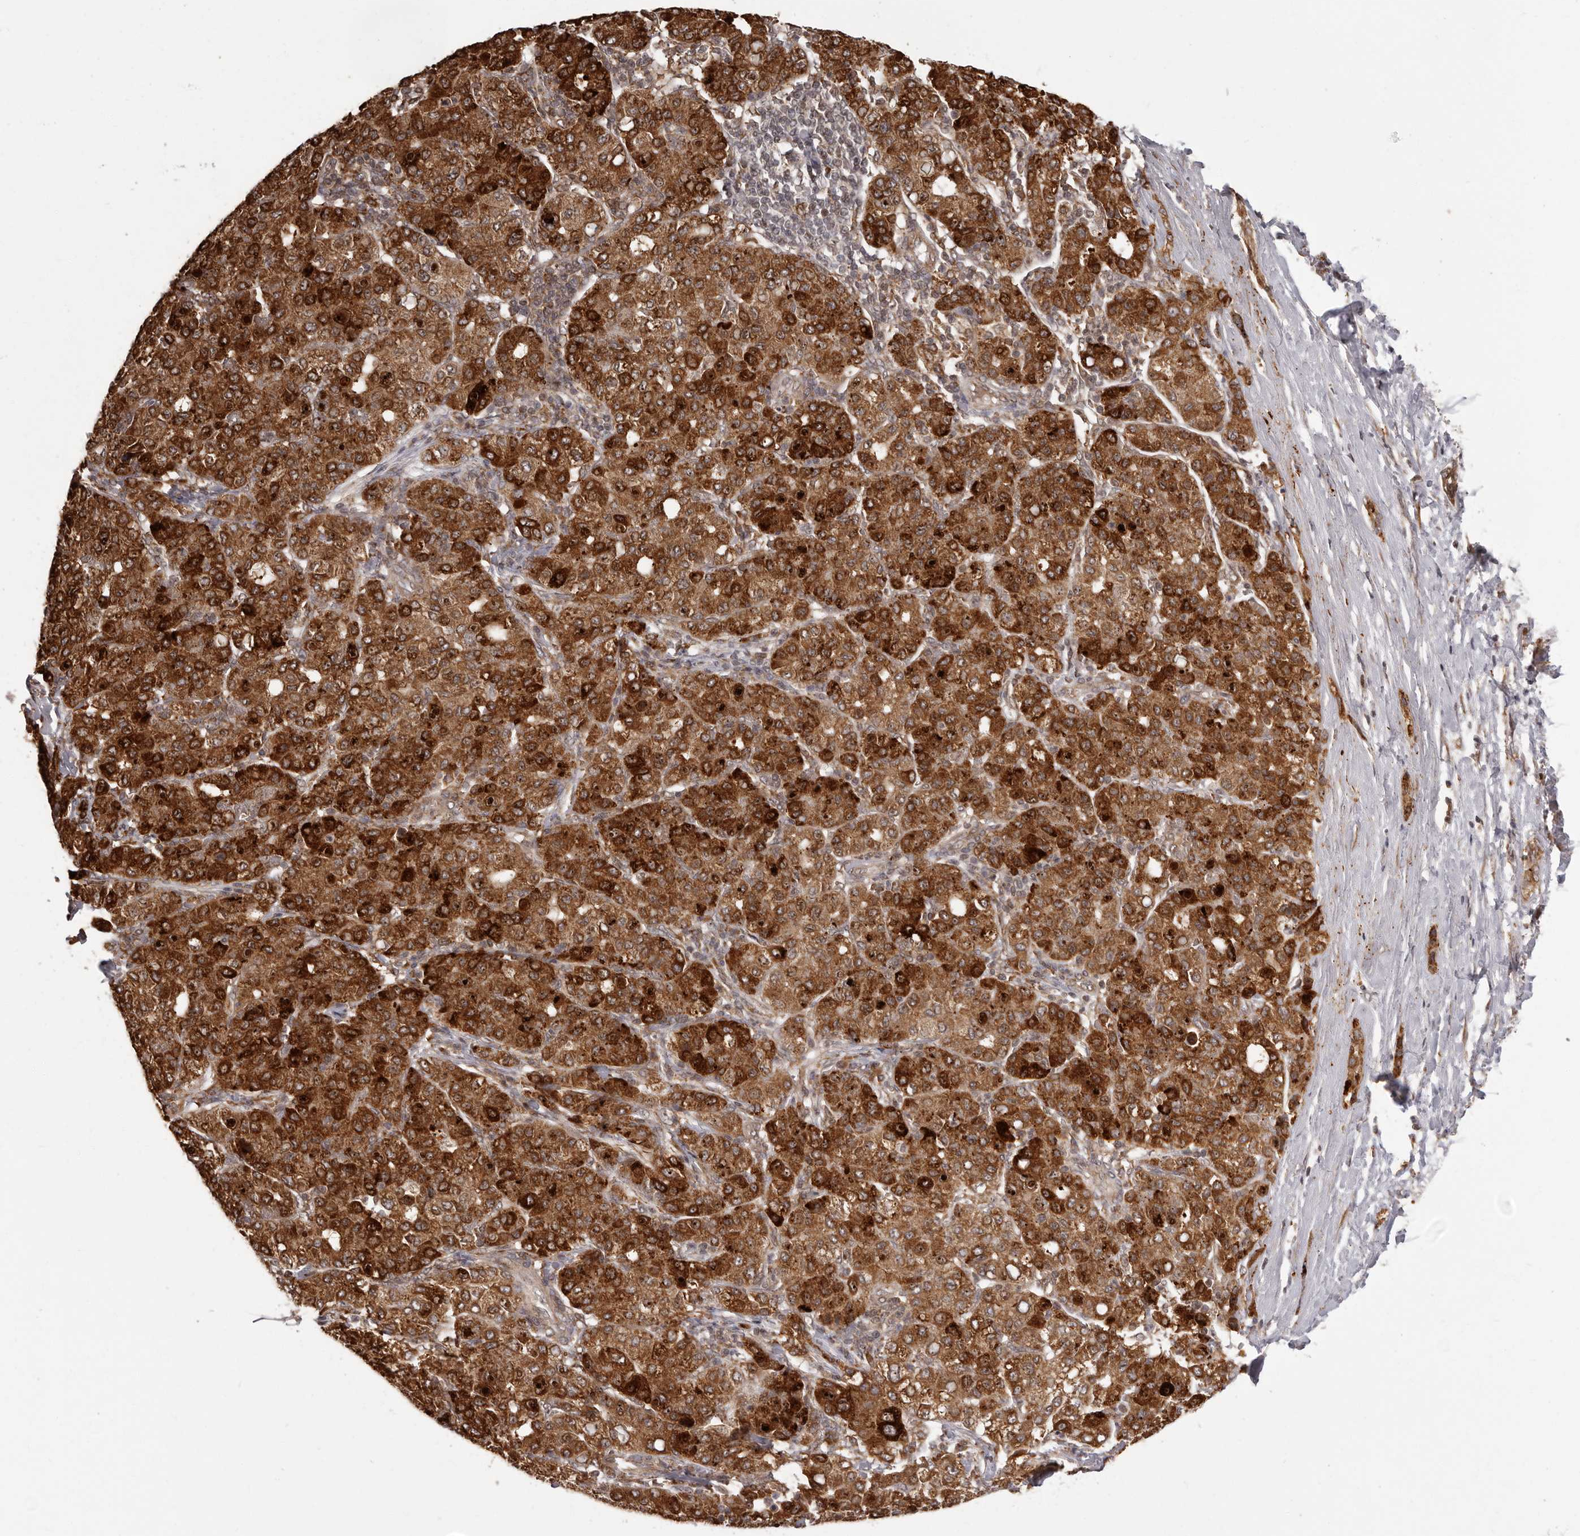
{"staining": {"intensity": "strong", "quantity": ">75%", "location": "cytoplasmic/membranous"}, "tissue": "liver cancer", "cell_type": "Tumor cells", "image_type": "cancer", "snomed": [{"axis": "morphology", "description": "Carcinoma, Hepatocellular, NOS"}, {"axis": "topography", "description": "Liver"}], "caption": "The micrograph reveals a brown stain indicating the presence of a protein in the cytoplasmic/membranous of tumor cells in hepatocellular carcinoma (liver).", "gene": "IL32", "patient": {"sex": "male", "age": 65}}